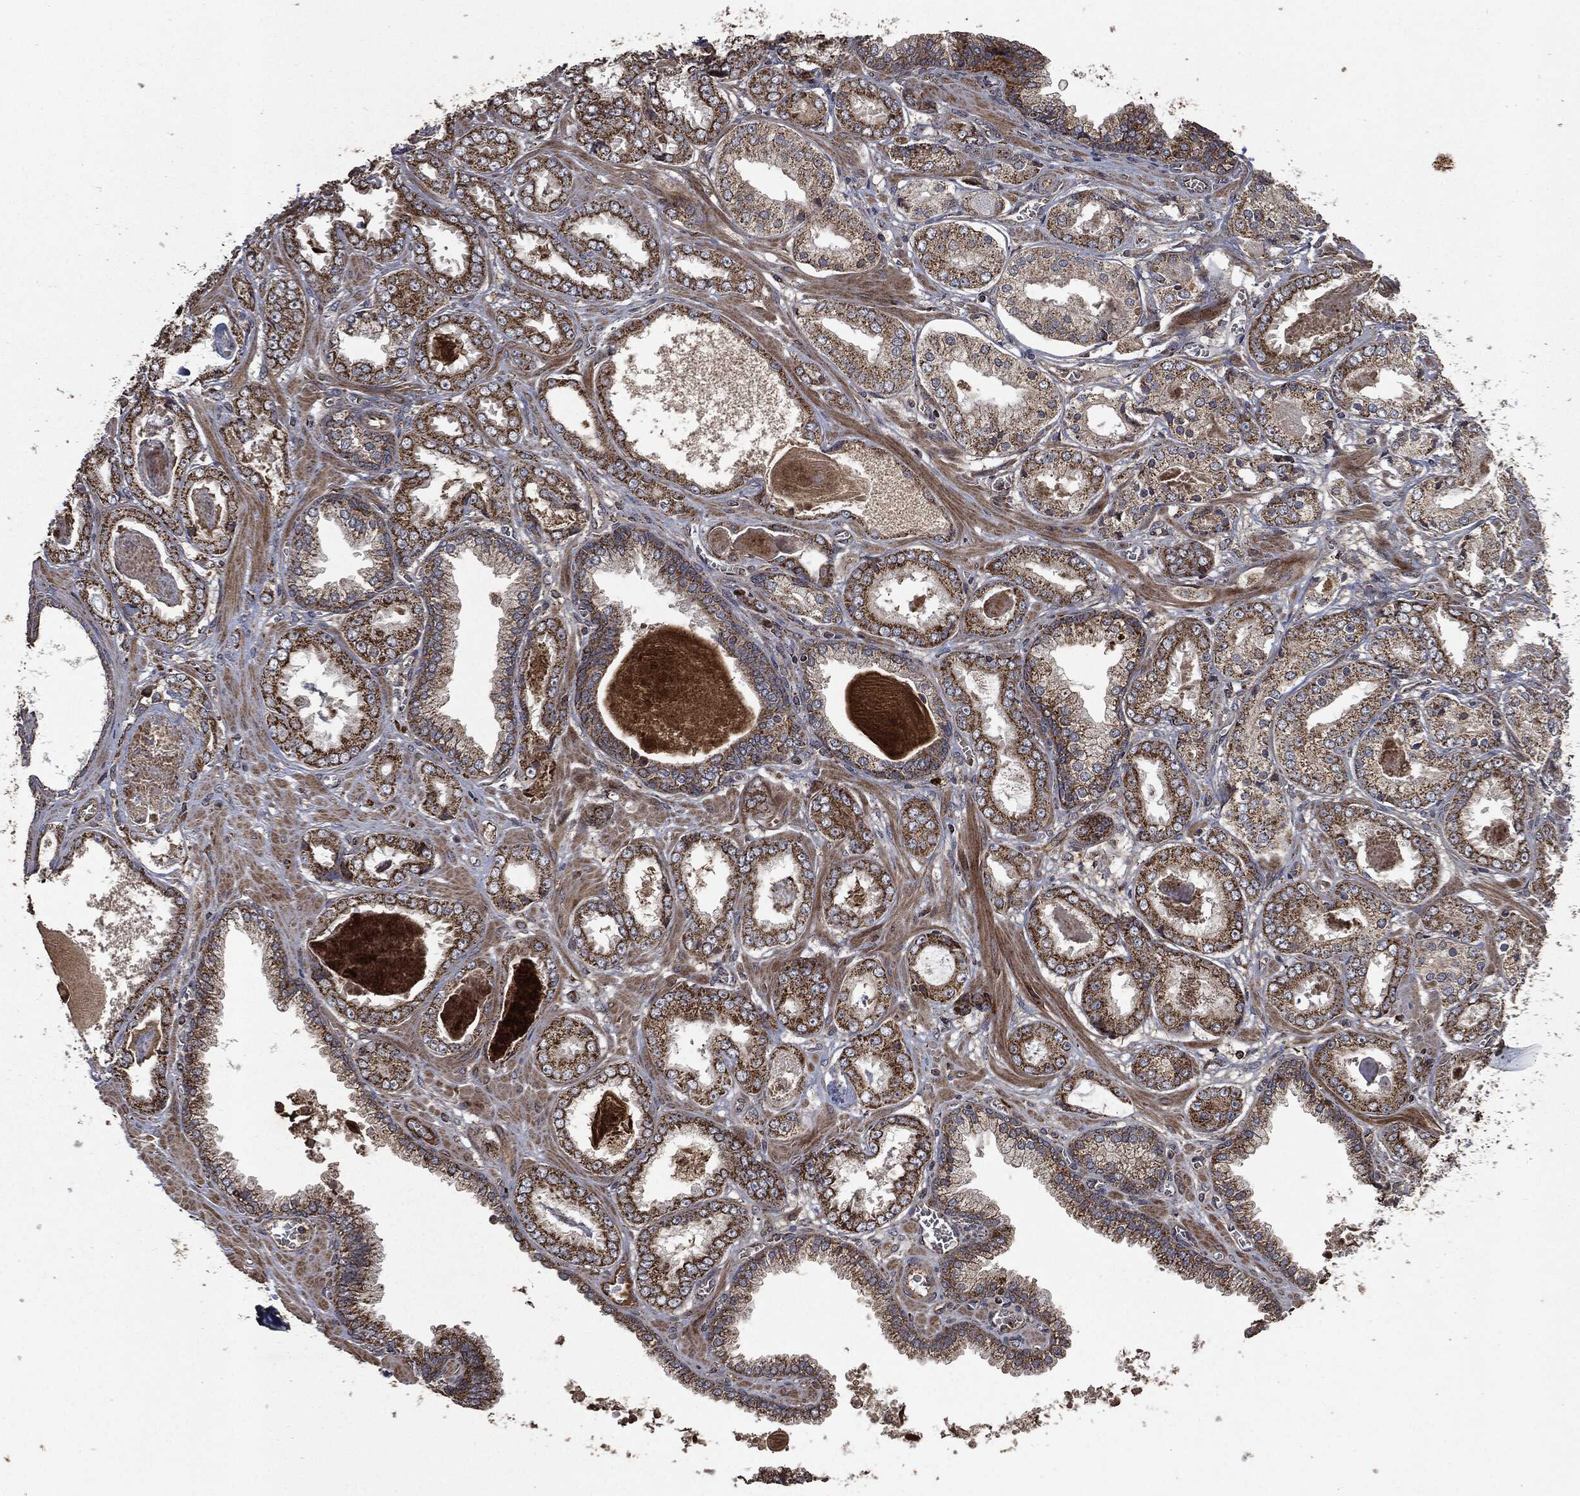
{"staining": {"intensity": "strong", "quantity": ">75%", "location": "cytoplasmic/membranous"}, "tissue": "prostate cancer", "cell_type": "Tumor cells", "image_type": "cancer", "snomed": [{"axis": "morphology", "description": "Adenocarcinoma, NOS"}, {"axis": "topography", "description": "Prostate"}], "caption": "Adenocarcinoma (prostate) stained with a brown dye reveals strong cytoplasmic/membranous positive expression in approximately >75% of tumor cells.", "gene": "RYK", "patient": {"sex": "male", "age": 56}}